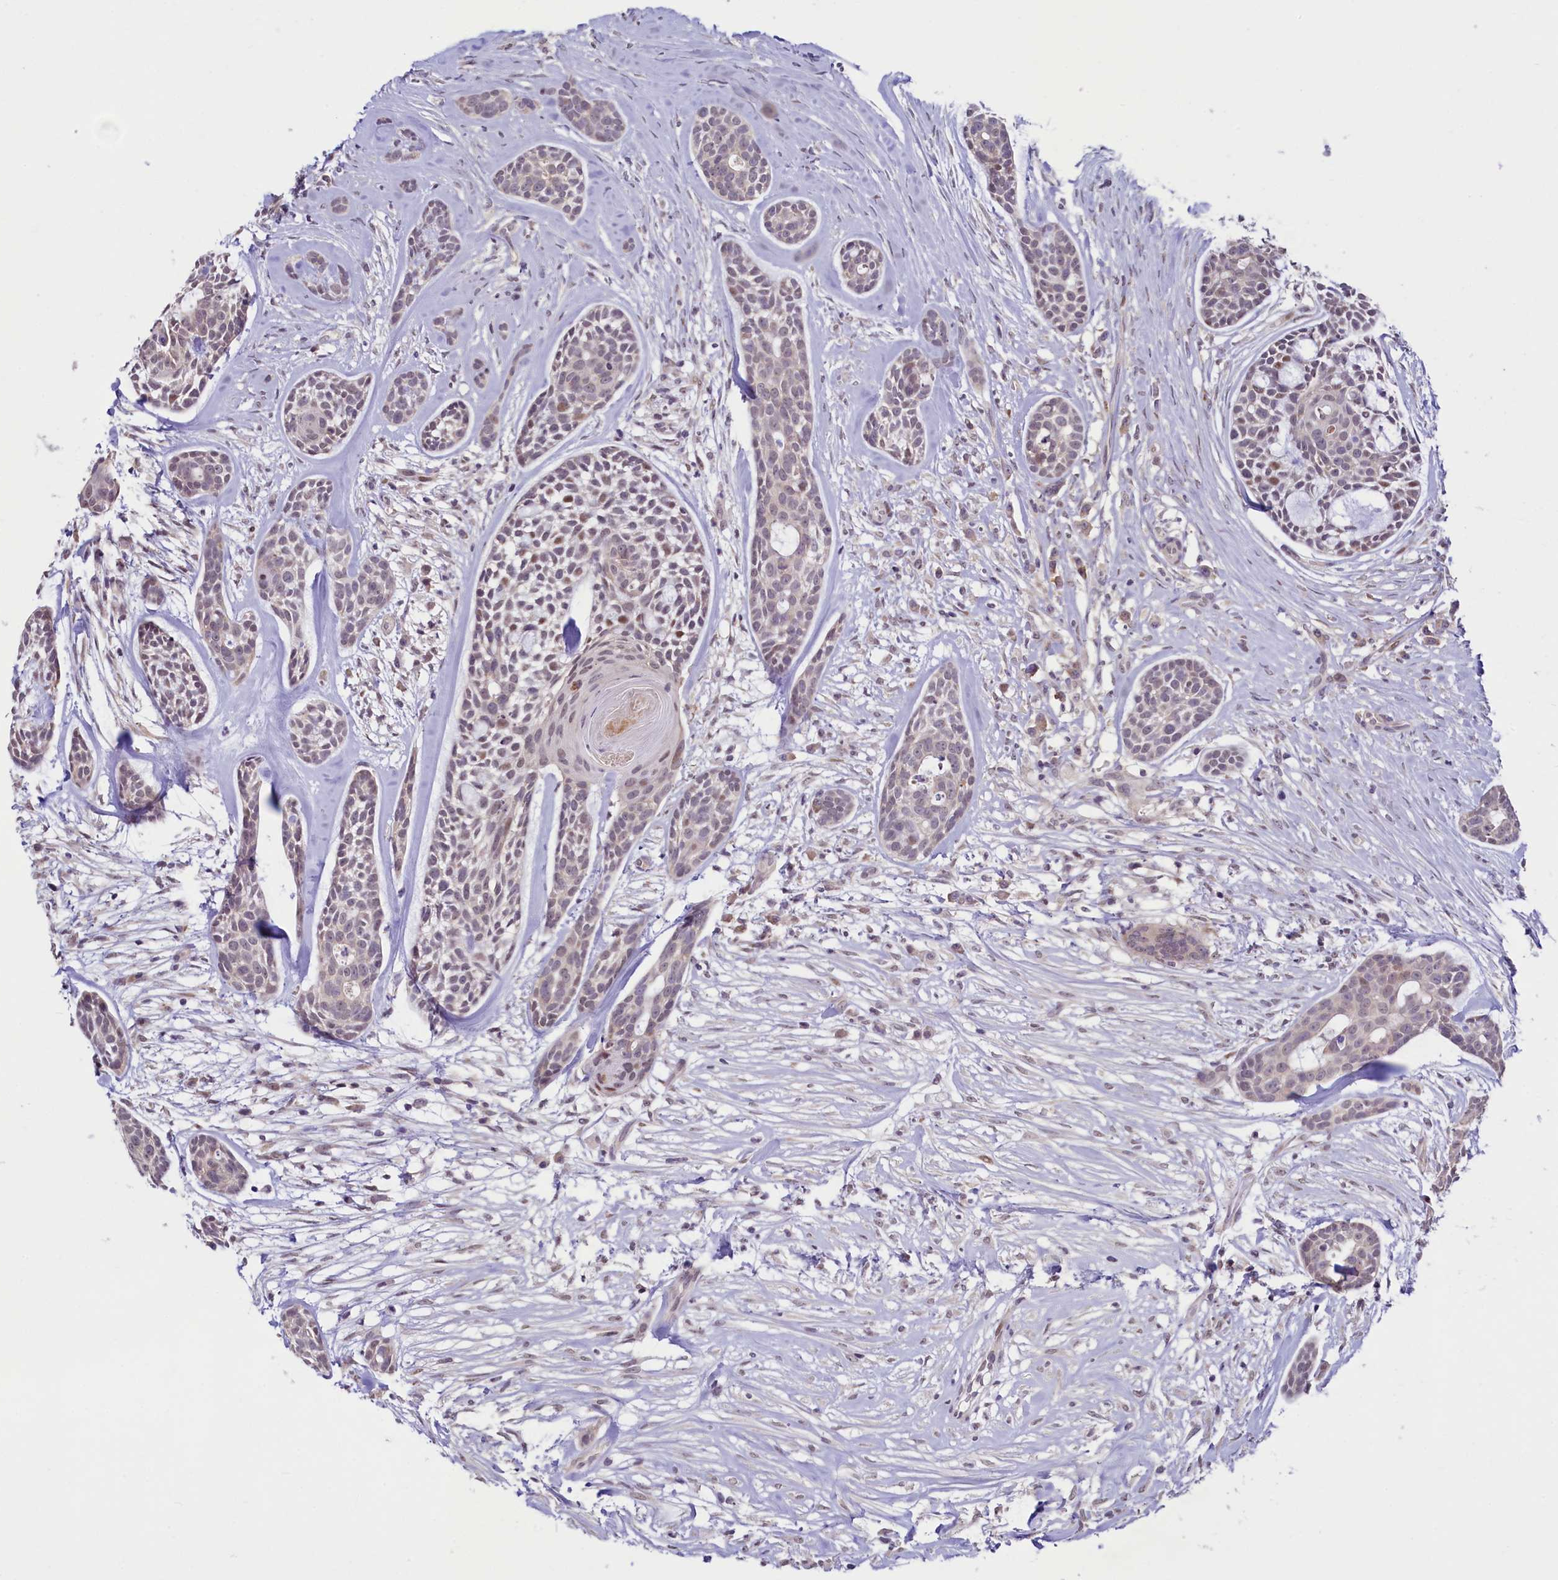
{"staining": {"intensity": "weak", "quantity": "<25%", "location": "nuclear"}, "tissue": "head and neck cancer", "cell_type": "Tumor cells", "image_type": "cancer", "snomed": [{"axis": "morphology", "description": "Adenocarcinoma, NOS"}, {"axis": "topography", "description": "Subcutis"}, {"axis": "topography", "description": "Head-Neck"}], "caption": "The micrograph reveals no staining of tumor cells in head and neck cancer.", "gene": "ANKS3", "patient": {"sex": "female", "age": 73}}